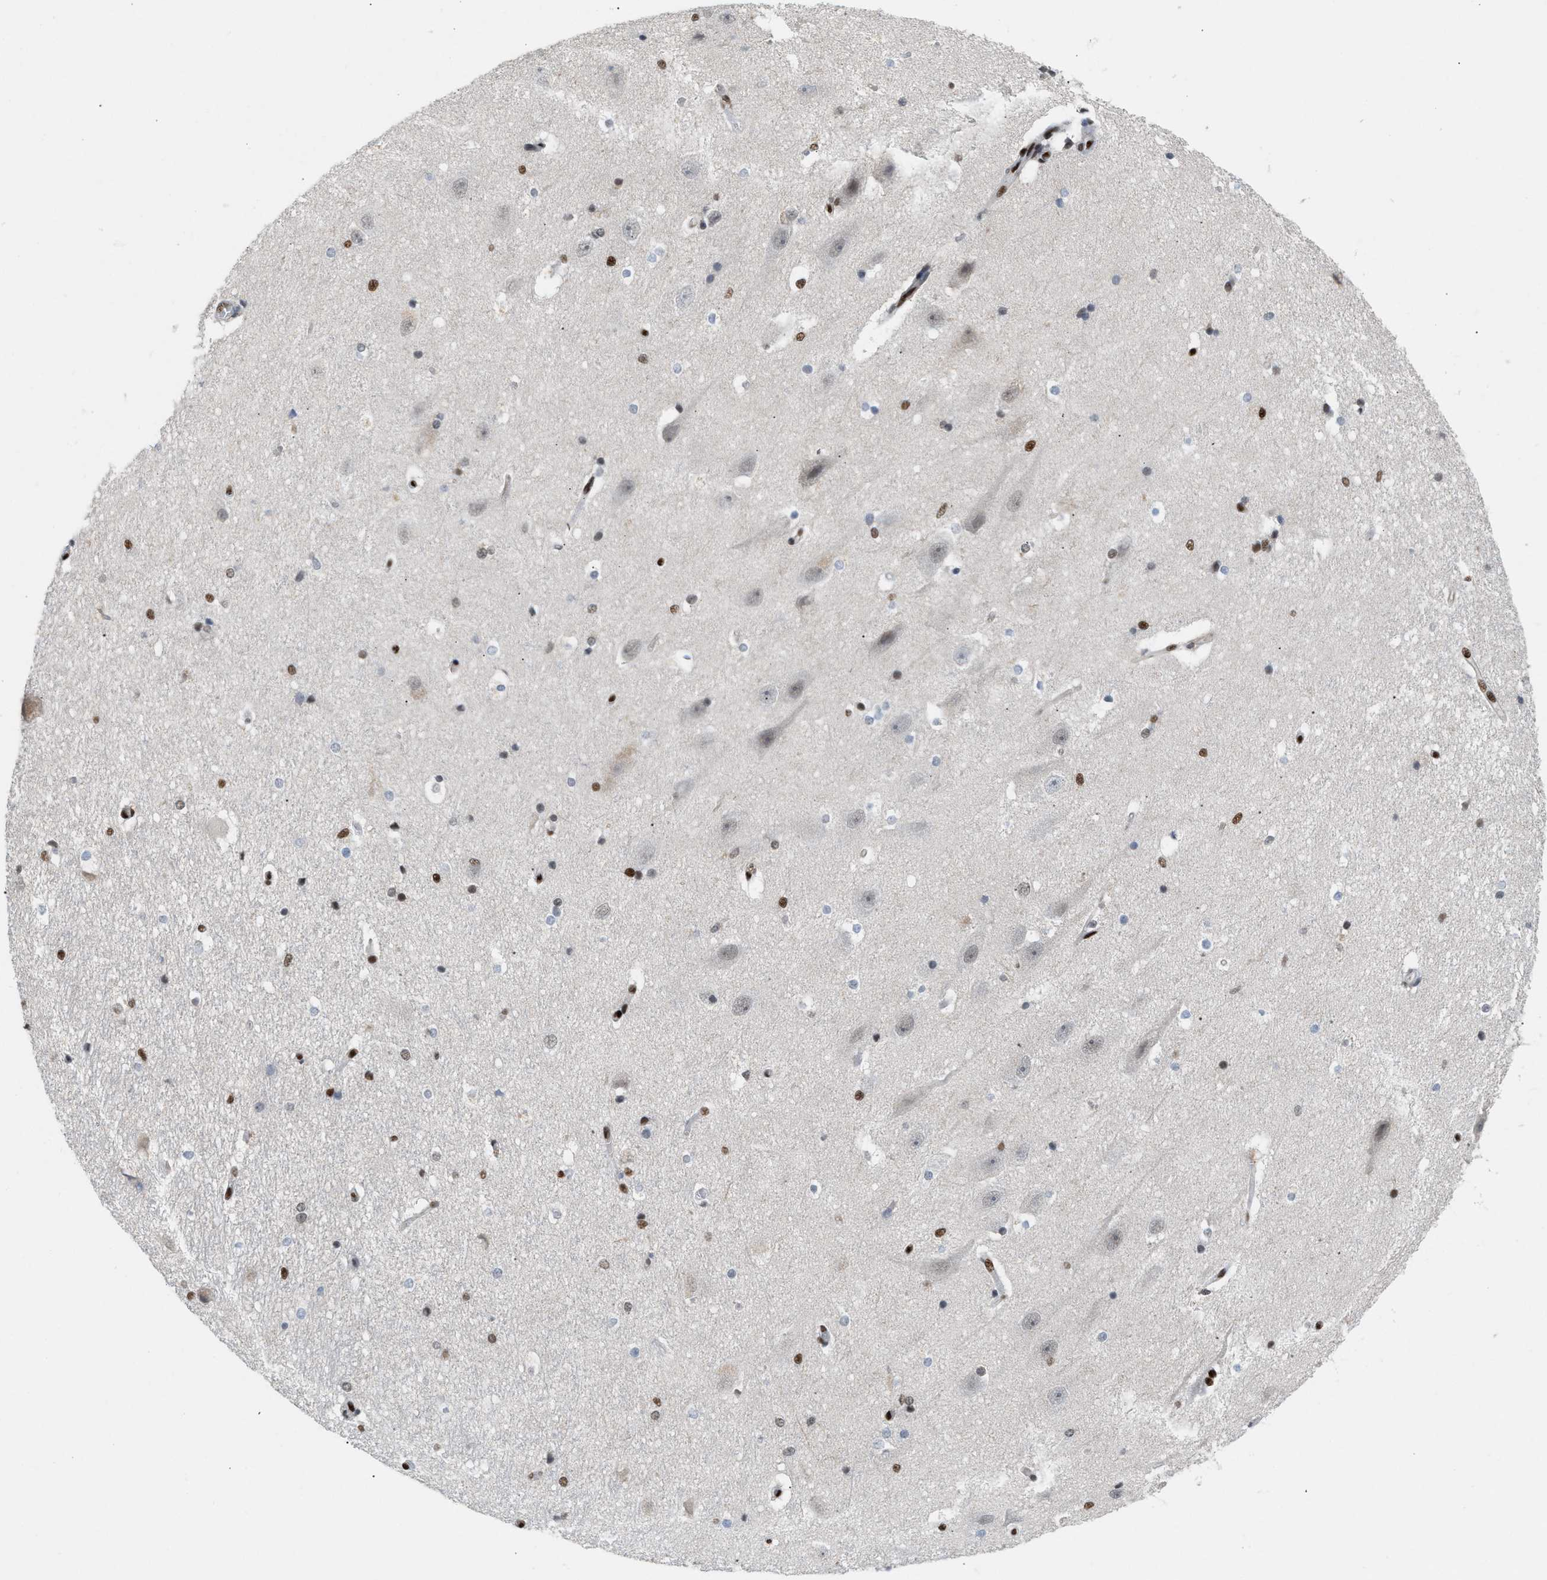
{"staining": {"intensity": "moderate", "quantity": "25%-75%", "location": "nuclear"}, "tissue": "hippocampus", "cell_type": "Glial cells", "image_type": "normal", "snomed": [{"axis": "morphology", "description": "Normal tissue, NOS"}, {"axis": "topography", "description": "Hippocampus"}], "caption": "Moderate nuclear expression is present in about 25%-75% of glial cells in normal hippocampus. The staining was performed using DAB to visualize the protein expression in brown, while the nuclei were stained in blue with hematoxylin (Magnification: 20x).", "gene": "C17orf49", "patient": {"sex": "female", "age": 19}}